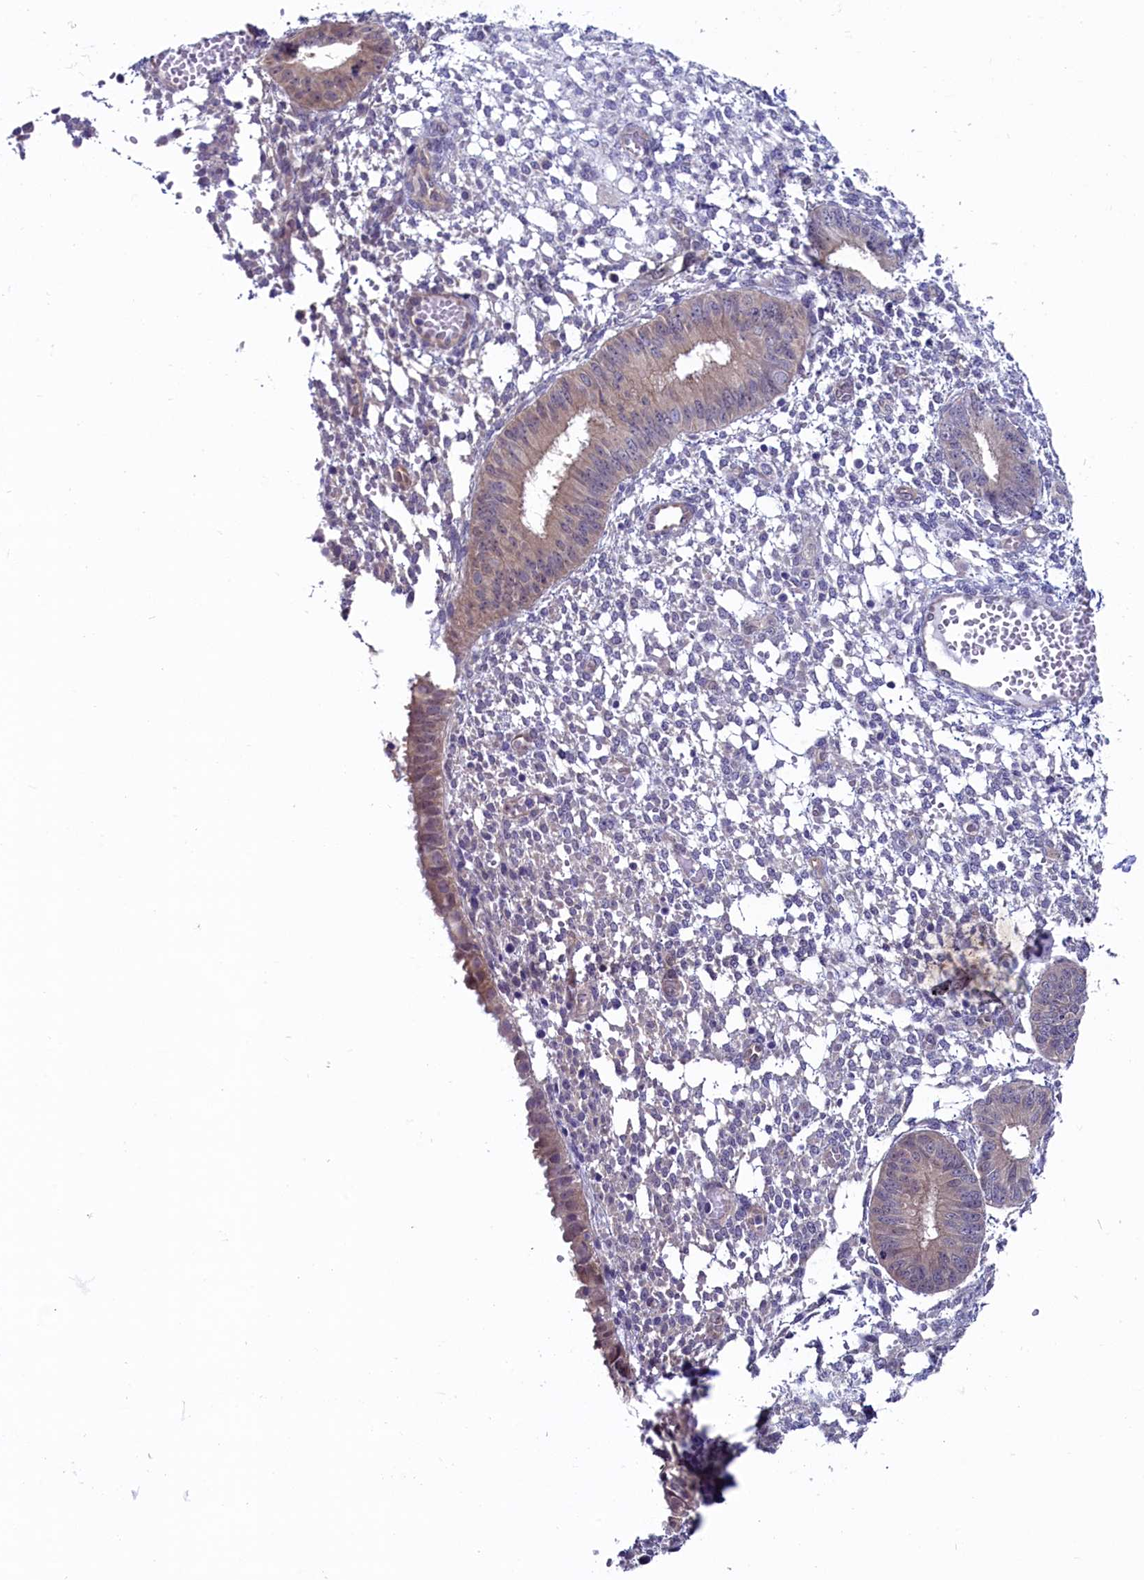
{"staining": {"intensity": "negative", "quantity": "none", "location": "none"}, "tissue": "endometrium", "cell_type": "Cells in endometrial stroma", "image_type": "normal", "snomed": [{"axis": "morphology", "description": "Normal tissue, NOS"}, {"axis": "topography", "description": "Endometrium"}], "caption": "The image exhibits no staining of cells in endometrial stroma in normal endometrium.", "gene": "CIAPIN1", "patient": {"sex": "female", "age": 49}}